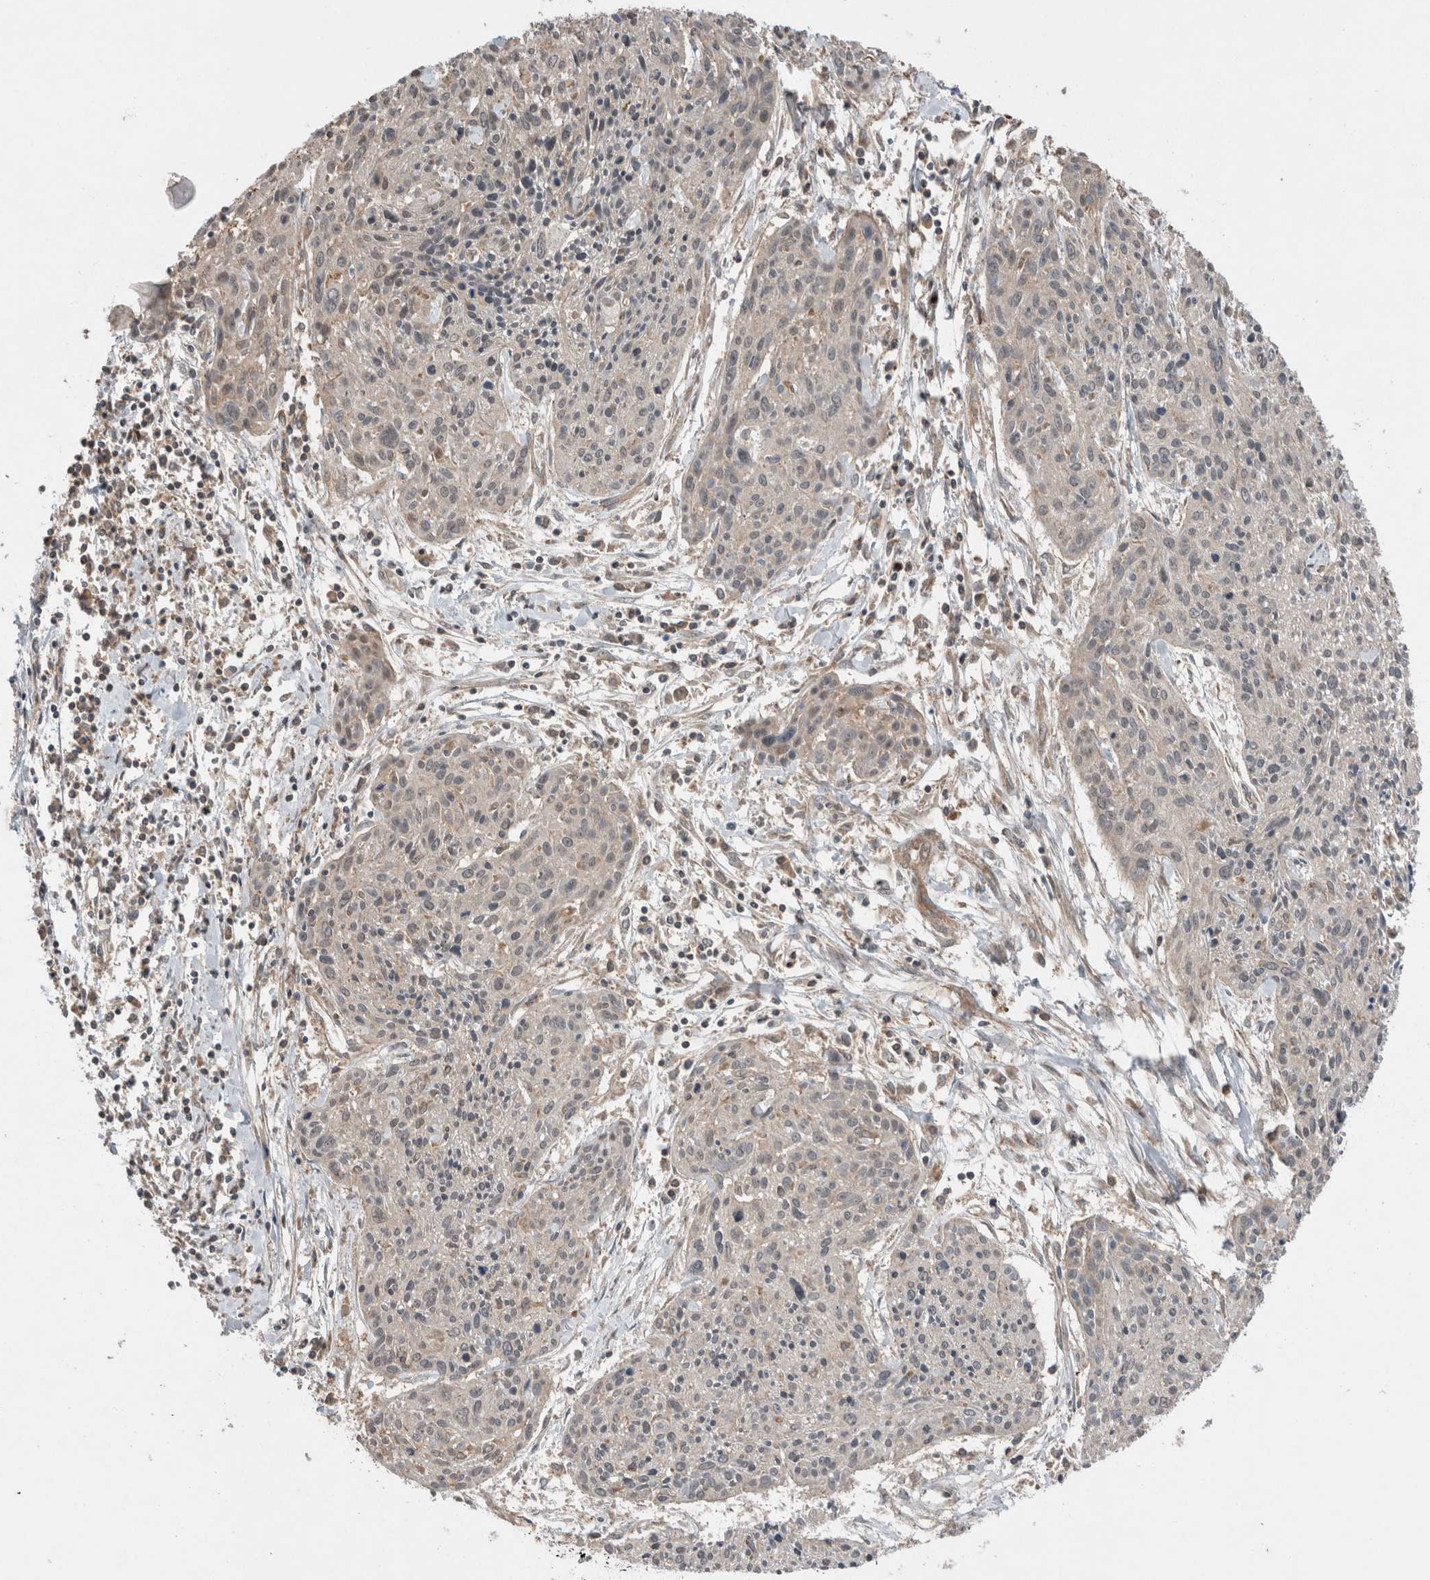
{"staining": {"intensity": "weak", "quantity": "<25%", "location": "cytoplasmic/membranous"}, "tissue": "cervical cancer", "cell_type": "Tumor cells", "image_type": "cancer", "snomed": [{"axis": "morphology", "description": "Squamous cell carcinoma, NOS"}, {"axis": "topography", "description": "Cervix"}], "caption": "High magnification brightfield microscopy of cervical cancer stained with DAB (3,3'-diaminobenzidine) (brown) and counterstained with hematoxylin (blue): tumor cells show no significant staining.", "gene": "KLK14", "patient": {"sex": "female", "age": 51}}